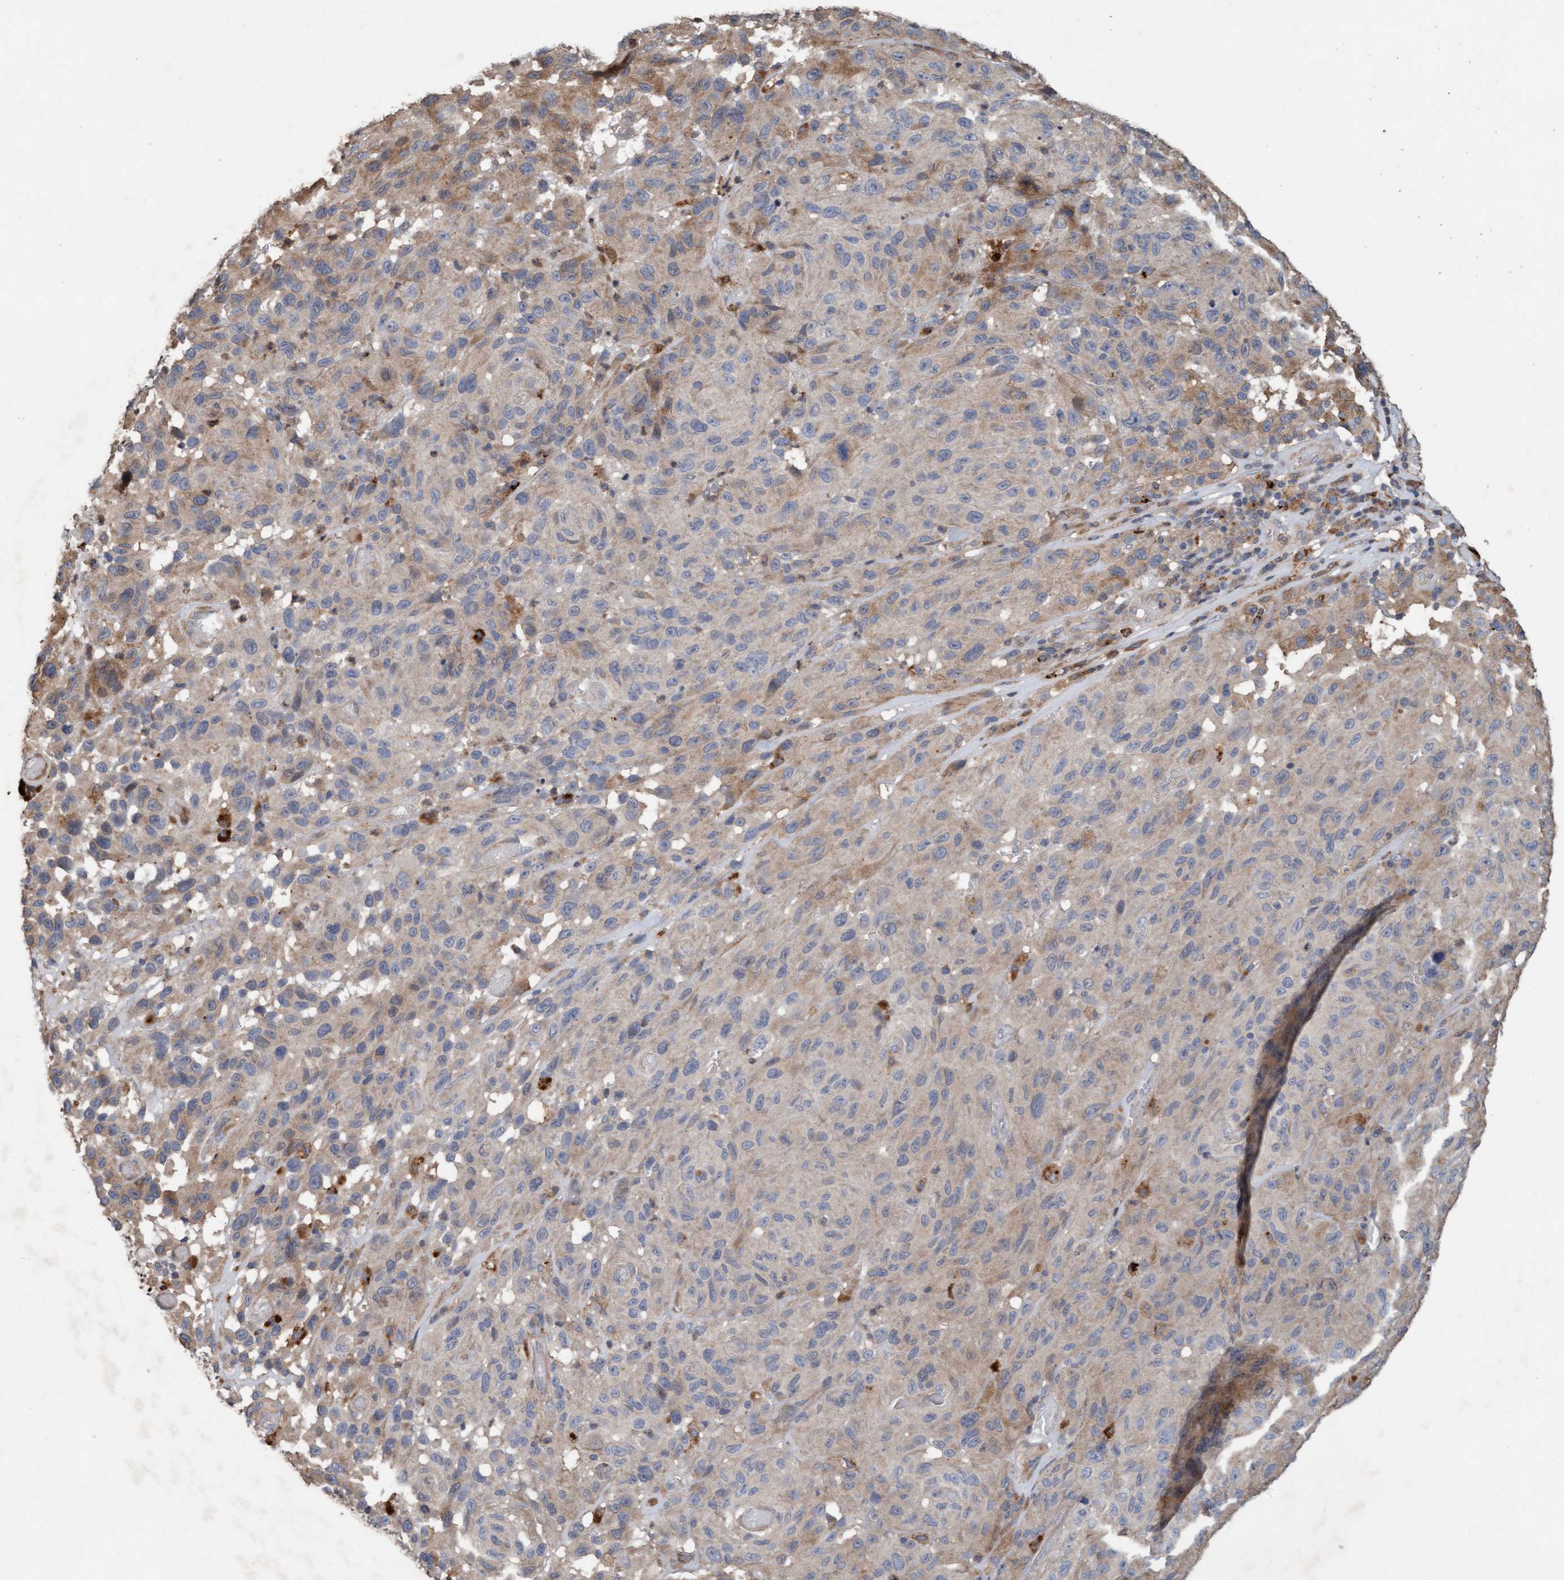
{"staining": {"intensity": "negative", "quantity": "none", "location": "none"}, "tissue": "melanoma", "cell_type": "Tumor cells", "image_type": "cancer", "snomed": [{"axis": "morphology", "description": "Malignant melanoma, NOS"}, {"axis": "topography", "description": "Skin"}], "caption": "The immunohistochemistry (IHC) micrograph has no significant positivity in tumor cells of melanoma tissue.", "gene": "LONRF1", "patient": {"sex": "male", "age": 66}}